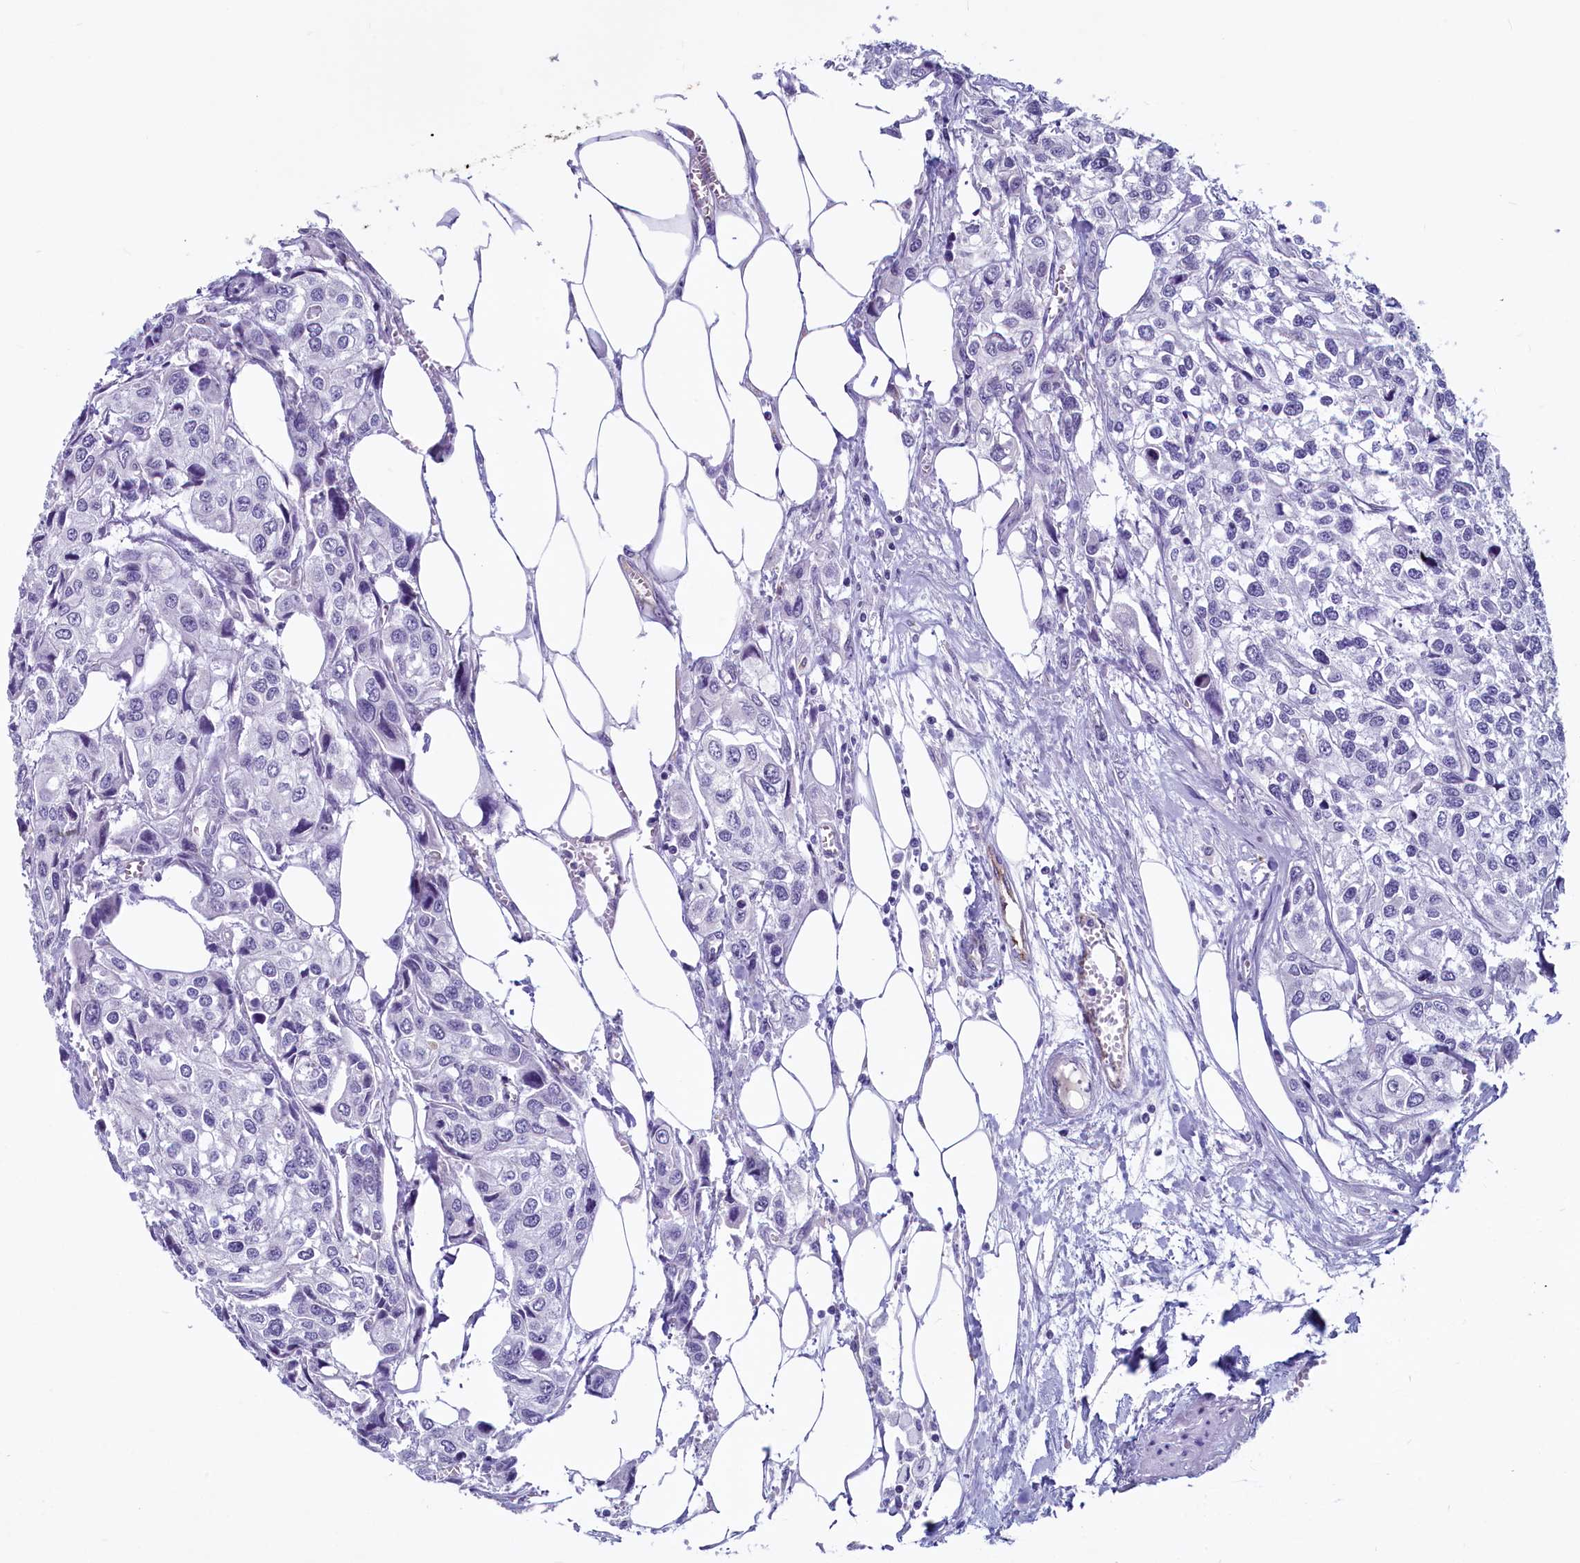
{"staining": {"intensity": "negative", "quantity": "none", "location": "none"}, "tissue": "urothelial cancer", "cell_type": "Tumor cells", "image_type": "cancer", "snomed": [{"axis": "morphology", "description": "Urothelial carcinoma, High grade"}, {"axis": "topography", "description": "Urinary bladder"}], "caption": "DAB immunohistochemical staining of human urothelial carcinoma (high-grade) reveals no significant staining in tumor cells. (DAB (3,3'-diaminobenzidine) IHC with hematoxylin counter stain).", "gene": "INSC", "patient": {"sex": "male", "age": 67}}